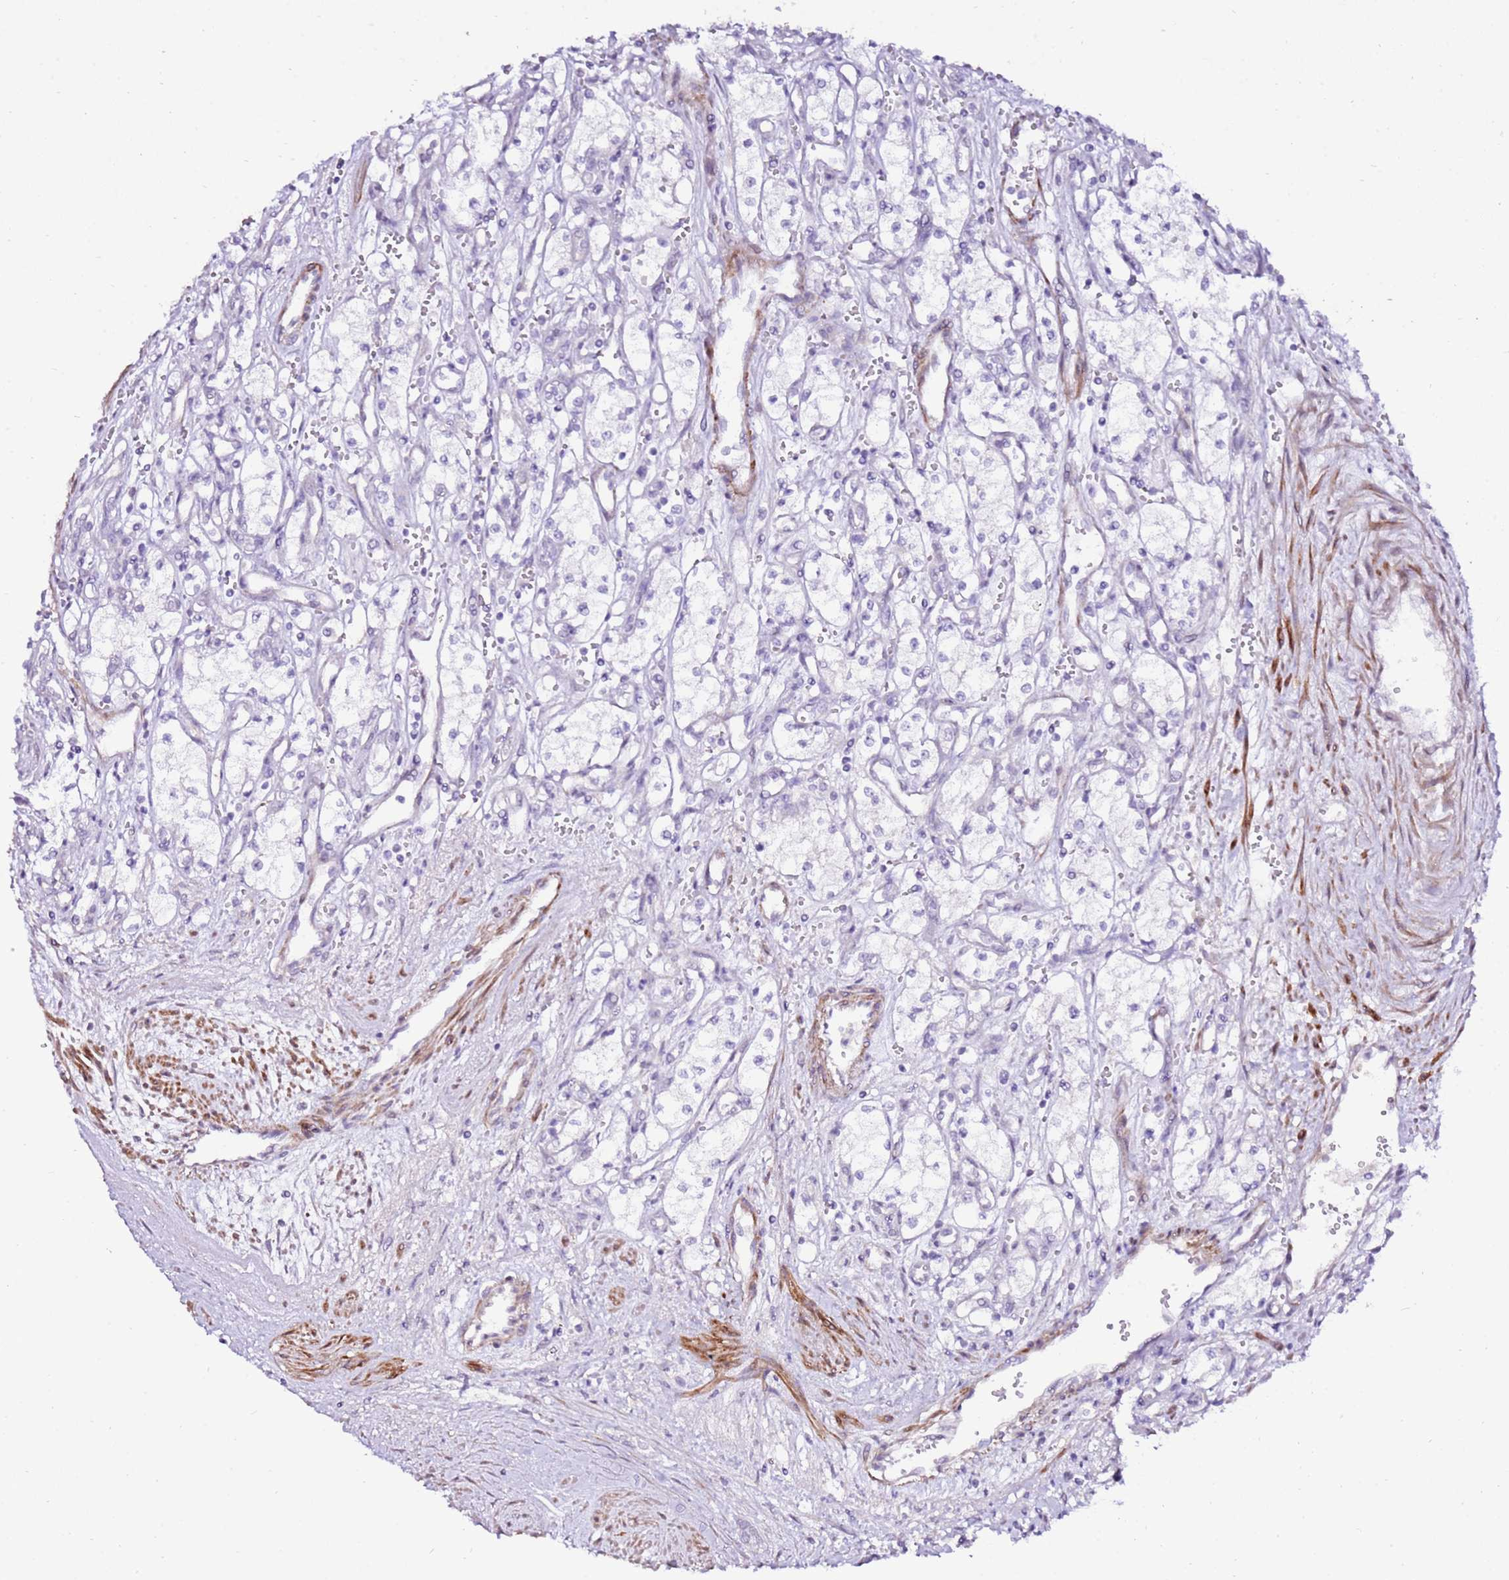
{"staining": {"intensity": "negative", "quantity": "none", "location": "none"}, "tissue": "renal cancer", "cell_type": "Tumor cells", "image_type": "cancer", "snomed": [{"axis": "morphology", "description": "Adenocarcinoma, NOS"}, {"axis": "topography", "description": "Kidney"}], "caption": "This image is of adenocarcinoma (renal) stained with immunohistochemistry to label a protein in brown with the nuclei are counter-stained blue. There is no expression in tumor cells.", "gene": "ART5", "patient": {"sex": "male", "age": 59}}